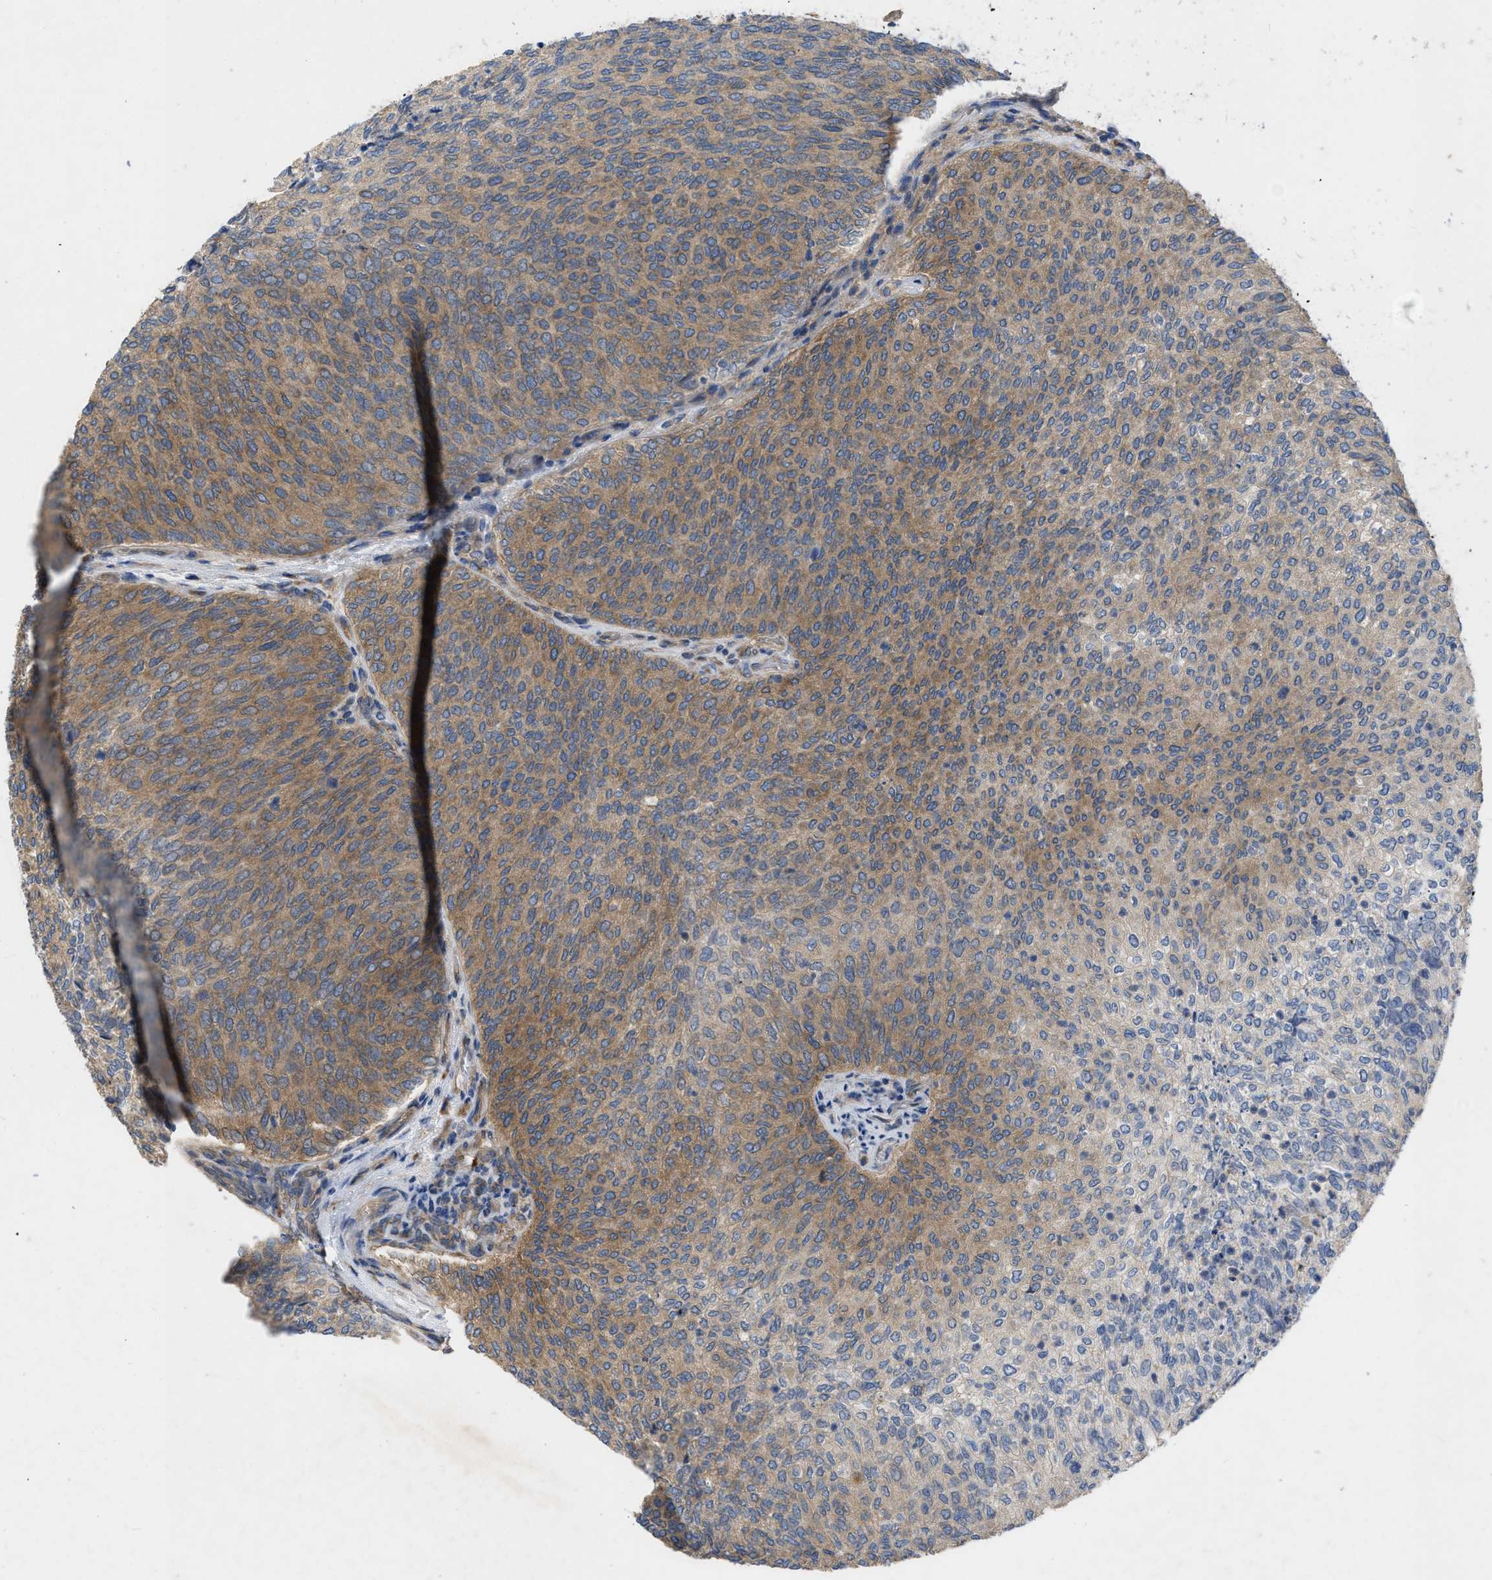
{"staining": {"intensity": "moderate", "quantity": "25%-75%", "location": "cytoplasmic/membranous"}, "tissue": "urothelial cancer", "cell_type": "Tumor cells", "image_type": "cancer", "snomed": [{"axis": "morphology", "description": "Urothelial carcinoma, Low grade"}, {"axis": "topography", "description": "Urinary bladder"}], "caption": "Immunohistochemistry staining of urothelial carcinoma (low-grade), which demonstrates medium levels of moderate cytoplasmic/membranous positivity in approximately 25%-75% of tumor cells indicating moderate cytoplasmic/membranous protein expression. The staining was performed using DAB (3,3'-diaminobenzidine) (brown) for protein detection and nuclei were counterstained in hematoxylin (blue).", "gene": "TMEM131", "patient": {"sex": "female", "age": 79}}